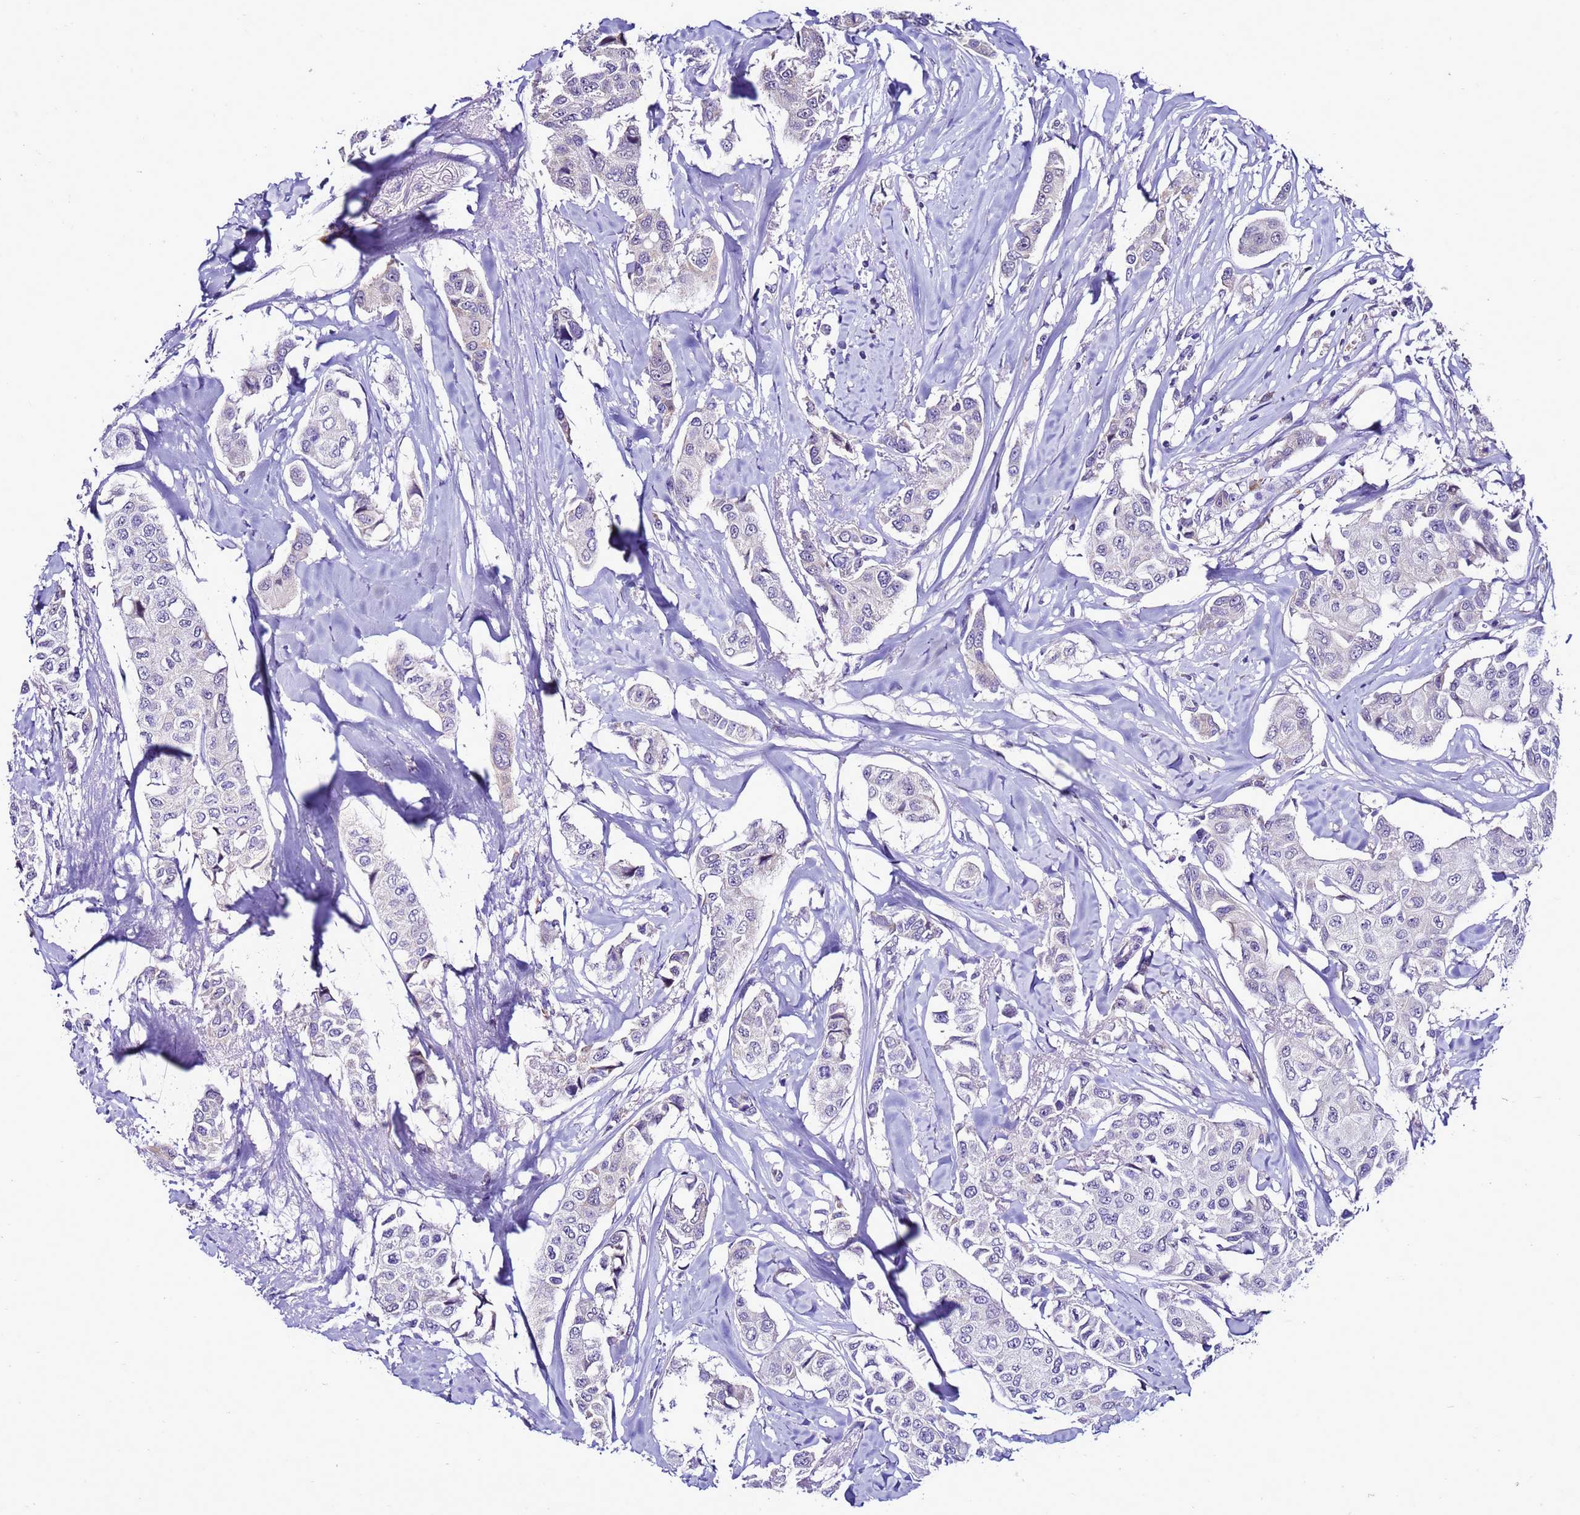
{"staining": {"intensity": "negative", "quantity": "none", "location": "none"}, "tissue": "breast cancer", "cell_type": "Tumor cells", "image_type": "cancer", "snomed": [{"axis": "morphology", "description": "Duct carcinoma"}, {"axis": "topography", "description": "Breast"}], "caption": "High magnification brightfield microscopy of breast infiltrating ductal carcinoma stained with DAB (3,3'-diaminobenzidine) (brown) and counterstained with hematoxylin (blue): tumor cells show no significant positivity.", "gene": "DPH6", "patient": {"sex": "female", "age": 80}}